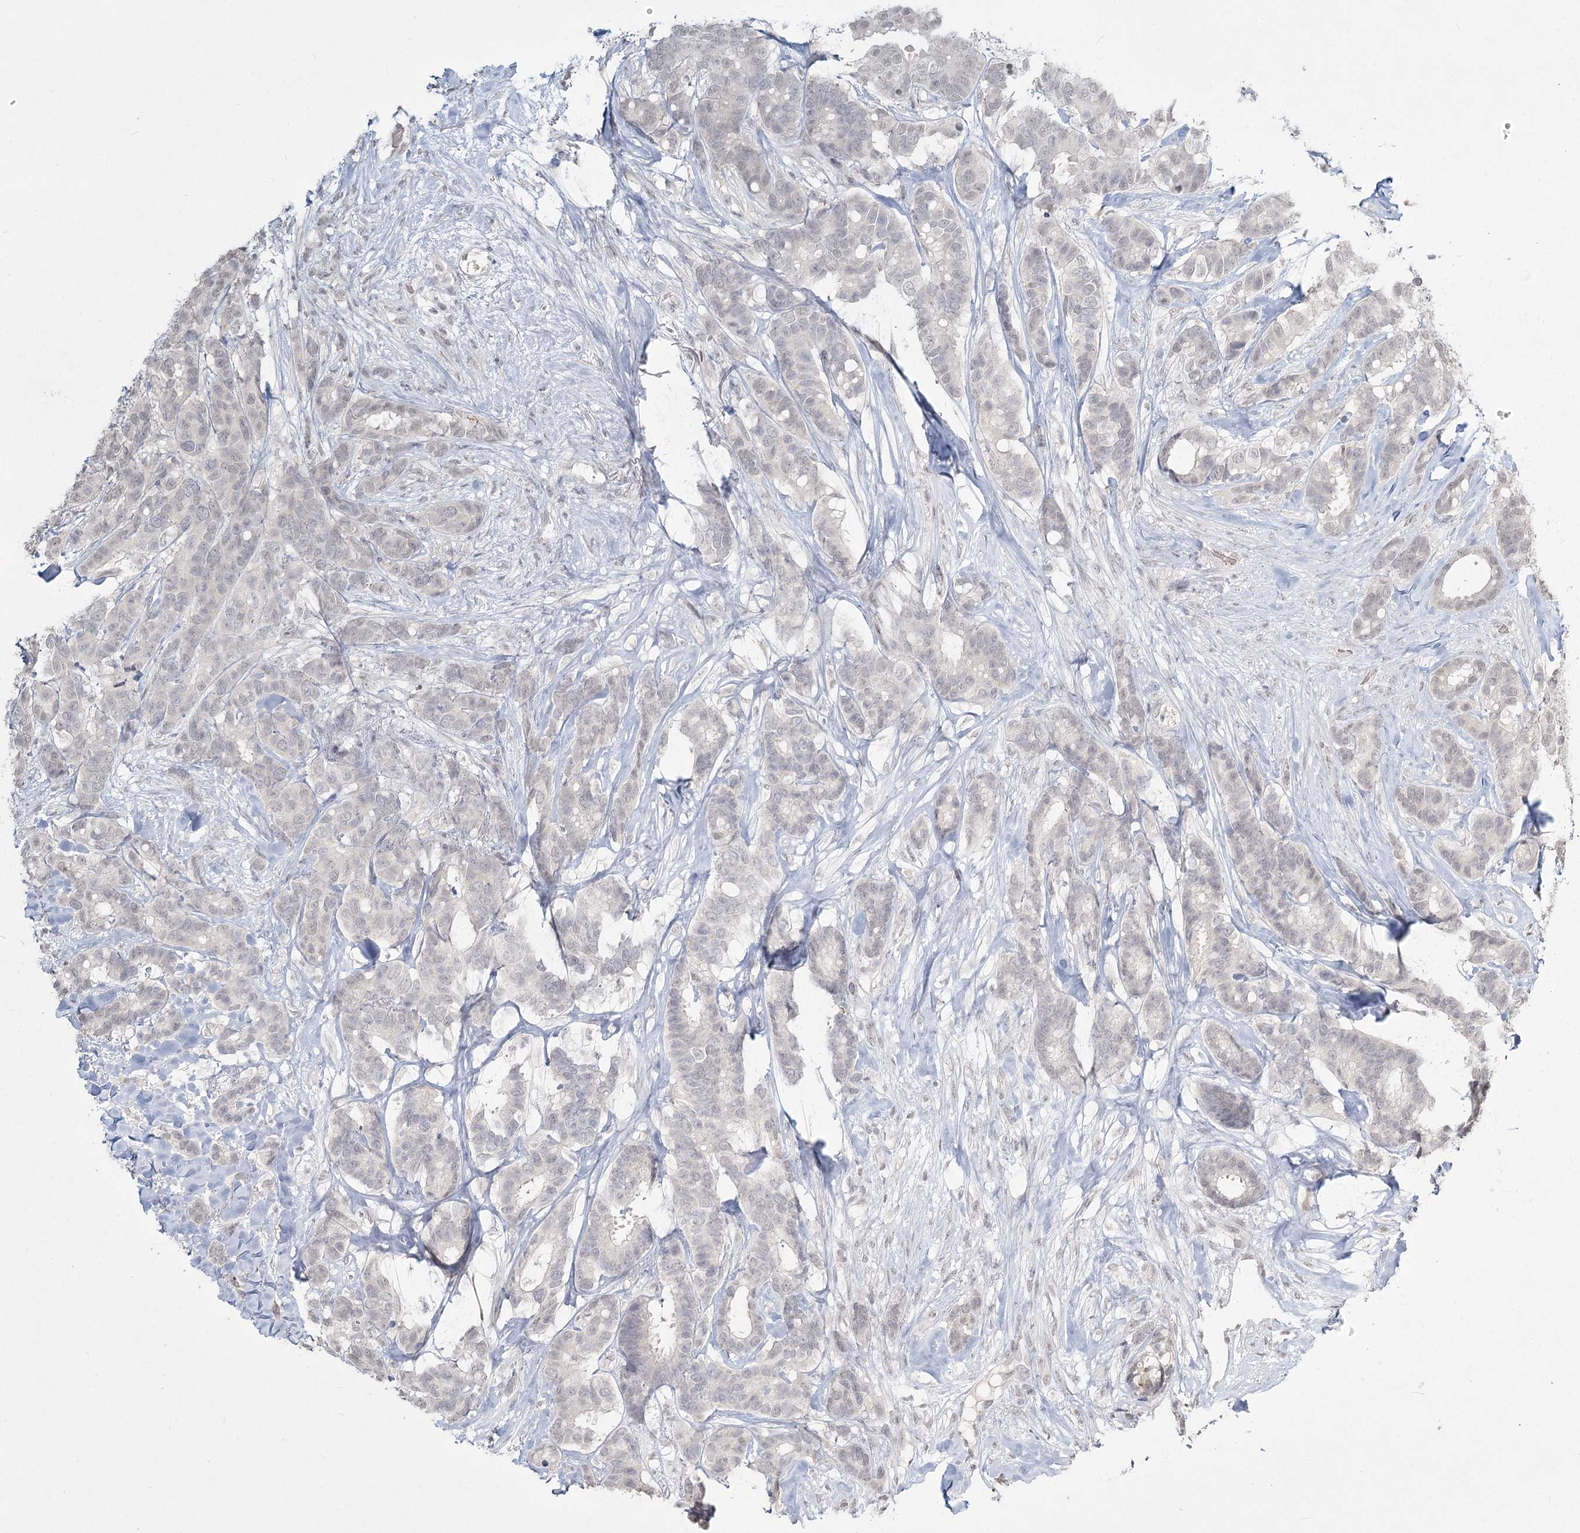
{"staining": {"intensity": "negative", "quantity": "none", "location": "none"}, "tissue": "breast cancer", "cell_type": "Tumor cells", "image_type": "cancer", "snomed": [{"axis": "morphology", "description": "Duct carcinoma"}, {"axis": "topography", "description": "Breast"}], "caption": "Immunohistochemistry histopathology image of human breast cancer (infiltrating ductal carcinoma) stained for a protein (brown), which shows no expression in tumor cells. Nuclei are stained in blue.", "gene": "LY6G5C", "patient": {"sex": "female", "age": 87}}